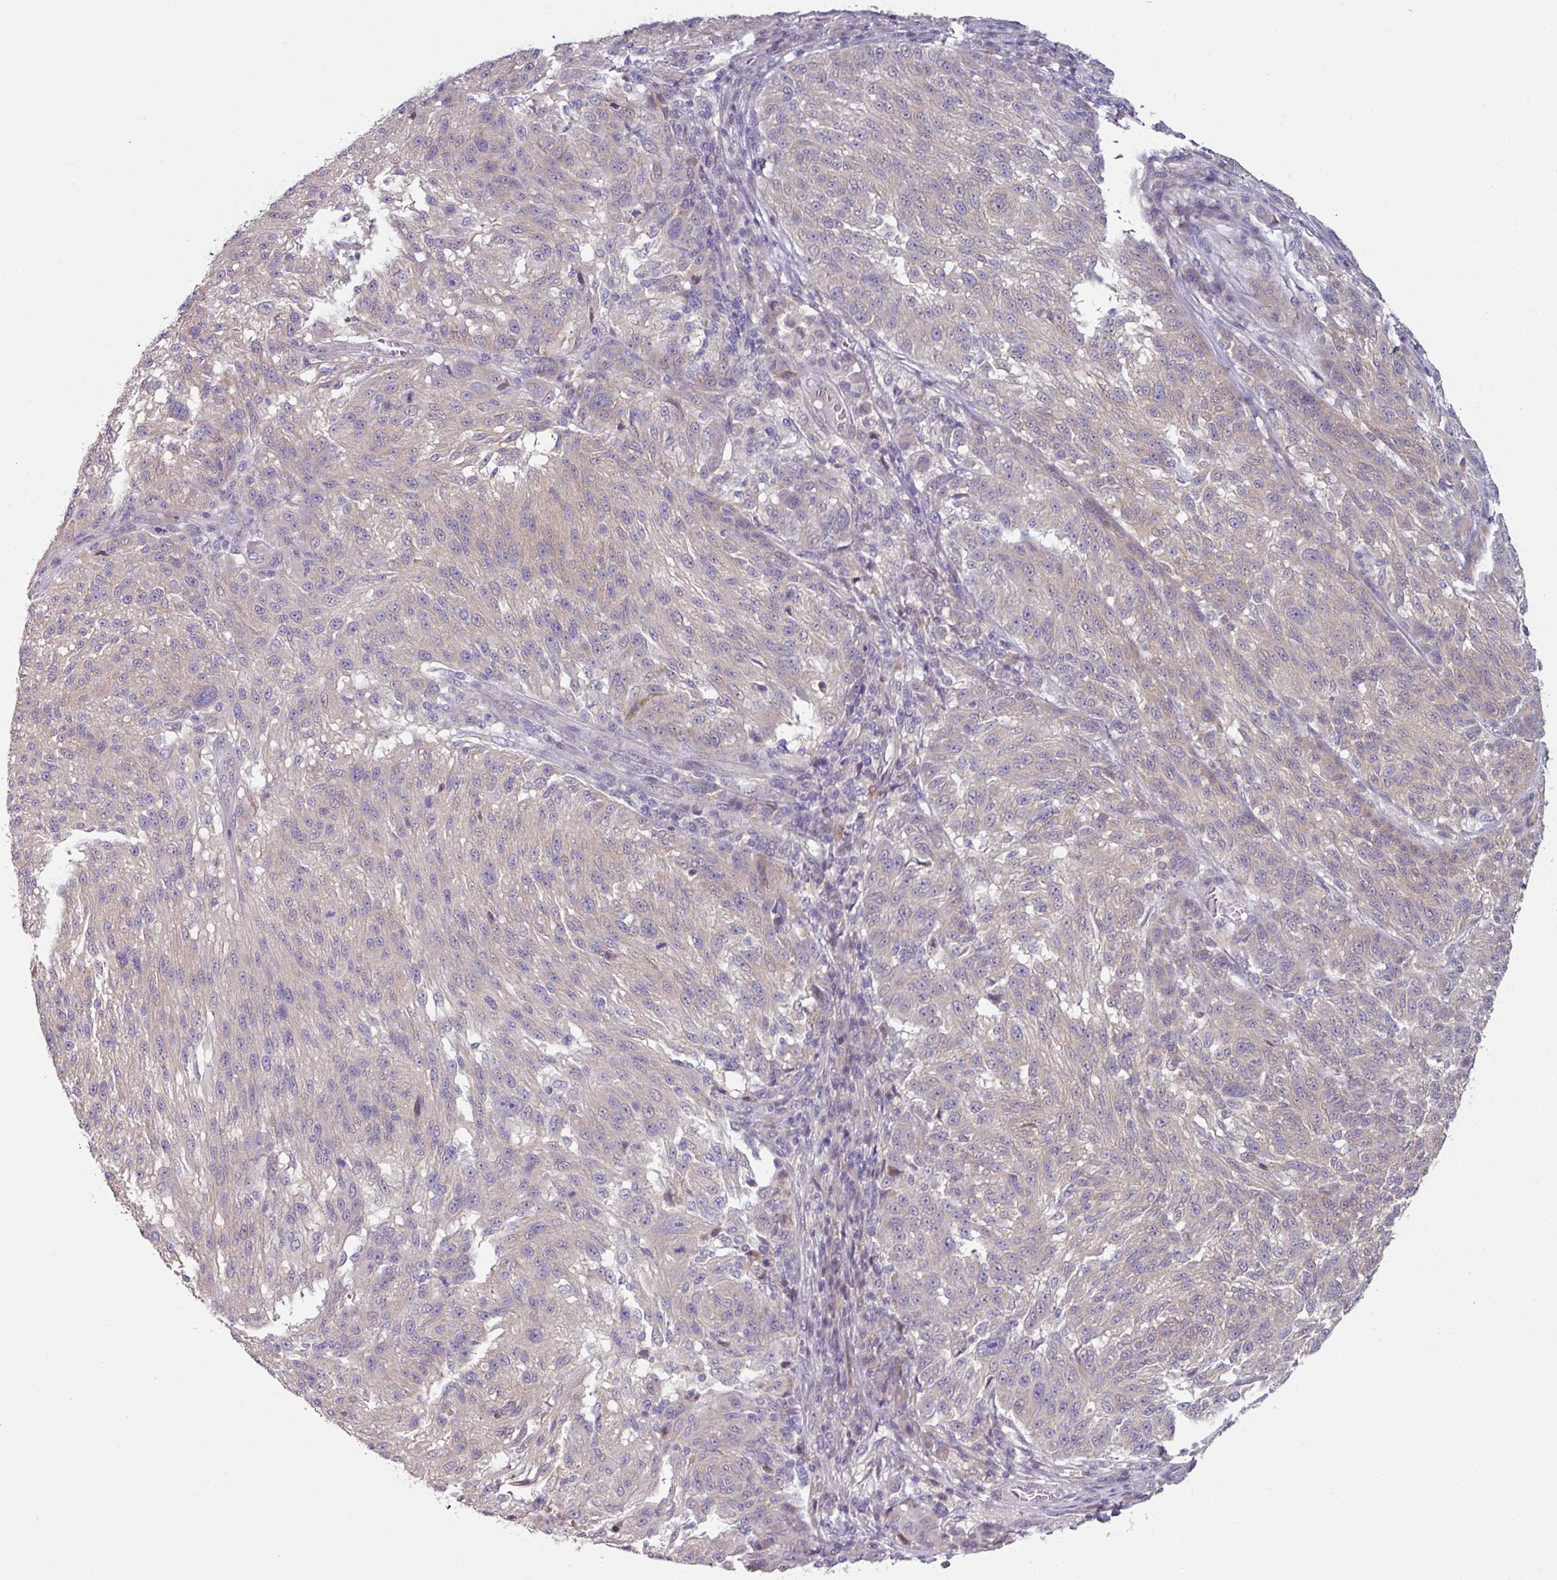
{"staining": {"intensity": "weak", "quantity": "<25%", "location": "cytoplasmic/membranous"}, "tissue": "melanoma", "cell_type": "Tumor cells", "image_type": "cancer", "snomed": [{"axis": "morphology", "description": "Malignant melanoma, NOS"}, {"axis": "topography", "description": "Skin"}], "caption": "High power microscopy photomicrograph of an immunohistochemistry (IHC) micrograph of melanoma, revealing no significant positivity in tumor cells.", "gene": "MTMR14", "patient": {"sex": "male", "age": 53}}